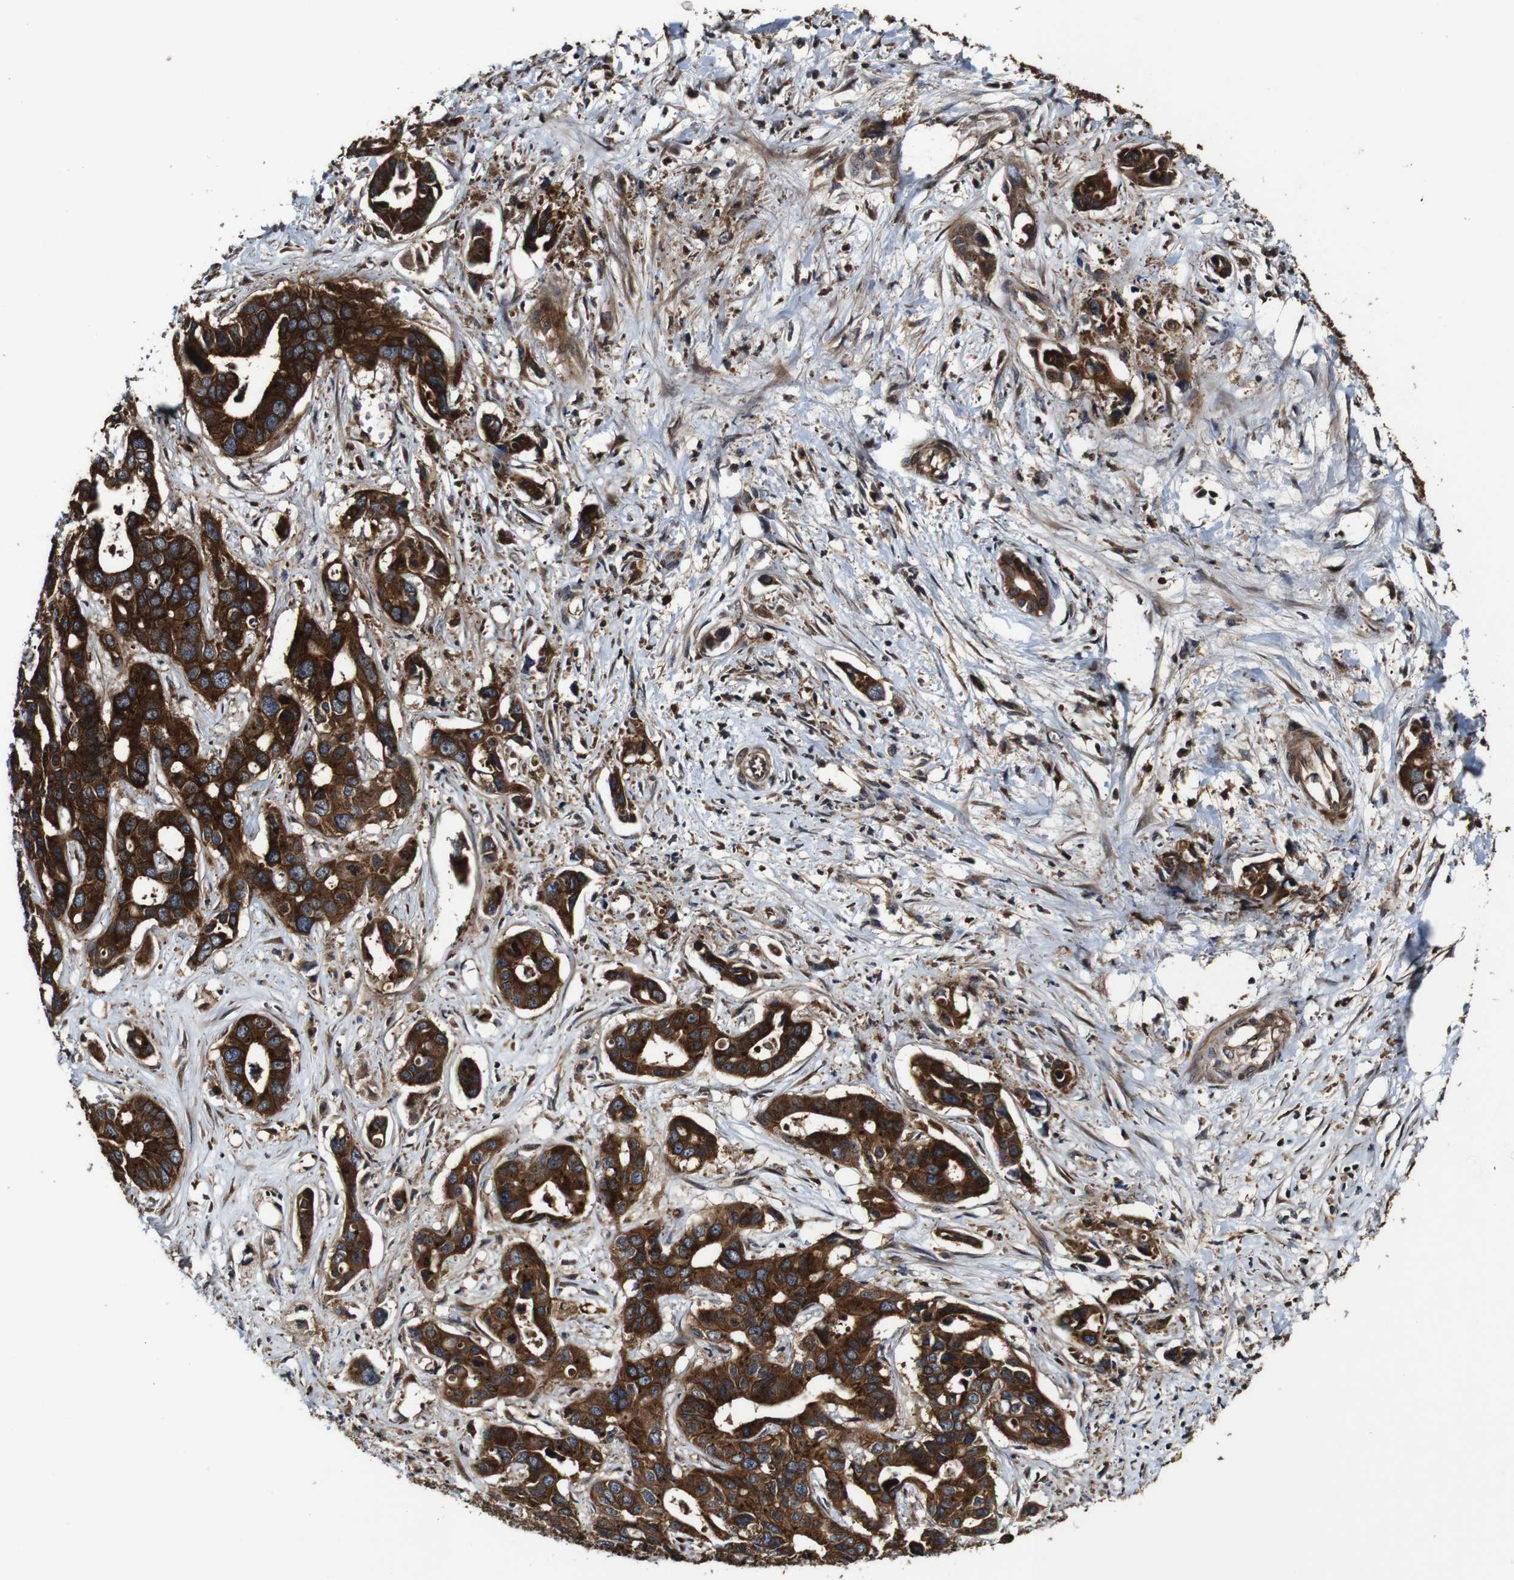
{"staining": {"intensity": "strong", "quantity": ">75%", "location": "cytoplasmic/membranous"}, "tissue": "liver cancer", "cell_type": "Tumor cells", "image_type": "cancer", "snomed": [{"axis": "morphology", "description": "Cholangiocarcinoma"}, {"axis": "topography", "description": "Liver"}], "caption": "Strong cytoplasmic/membranous staining is identified in approximately >75% of tumor cells in liver cholangiocarcinoma.", "gene": "TNIK", "patient": {"sex": "female", "age": 65}}